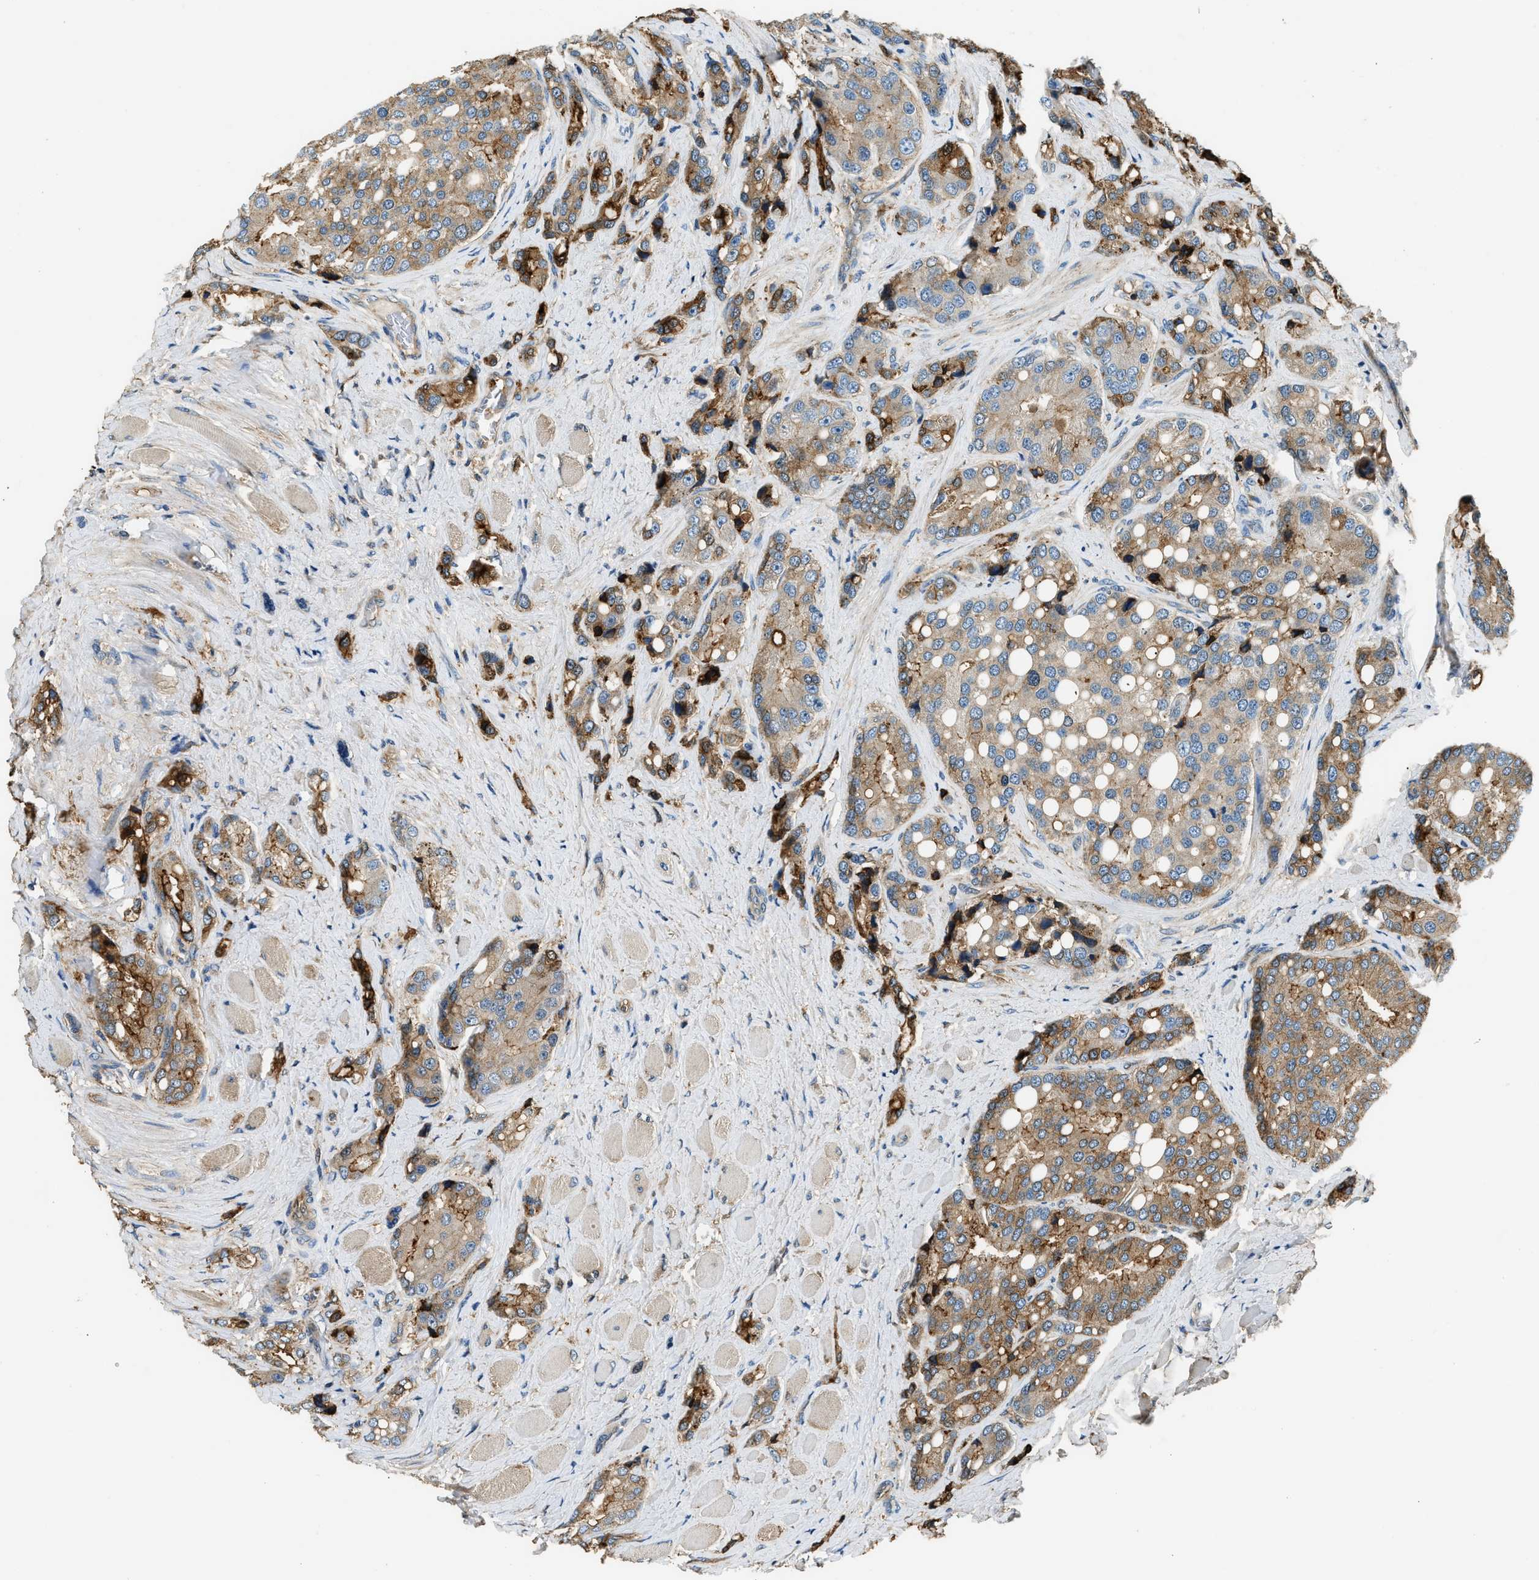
{"staining": {"intensity": "moderate", "quantity": ">75%", "location": "cytoplasmic/membranous"}, "tissue": "prostate cancer", "cell_type": "Tumor cells", "image_type": "cancer", "snomed": [{"axis": "morphology", "description": "Adenocarcinoma, High grade"}, {"axis": "topography", "description": "Prostate"}], "caption": "Moderate cytoplasmic/membranous protein staining is present in about >75% of tumor cells in prostate cancer (adenocarcinoma (high-grade)).", "gene": "ANXA3", "patient": {"sex": "male", "age": 50}}